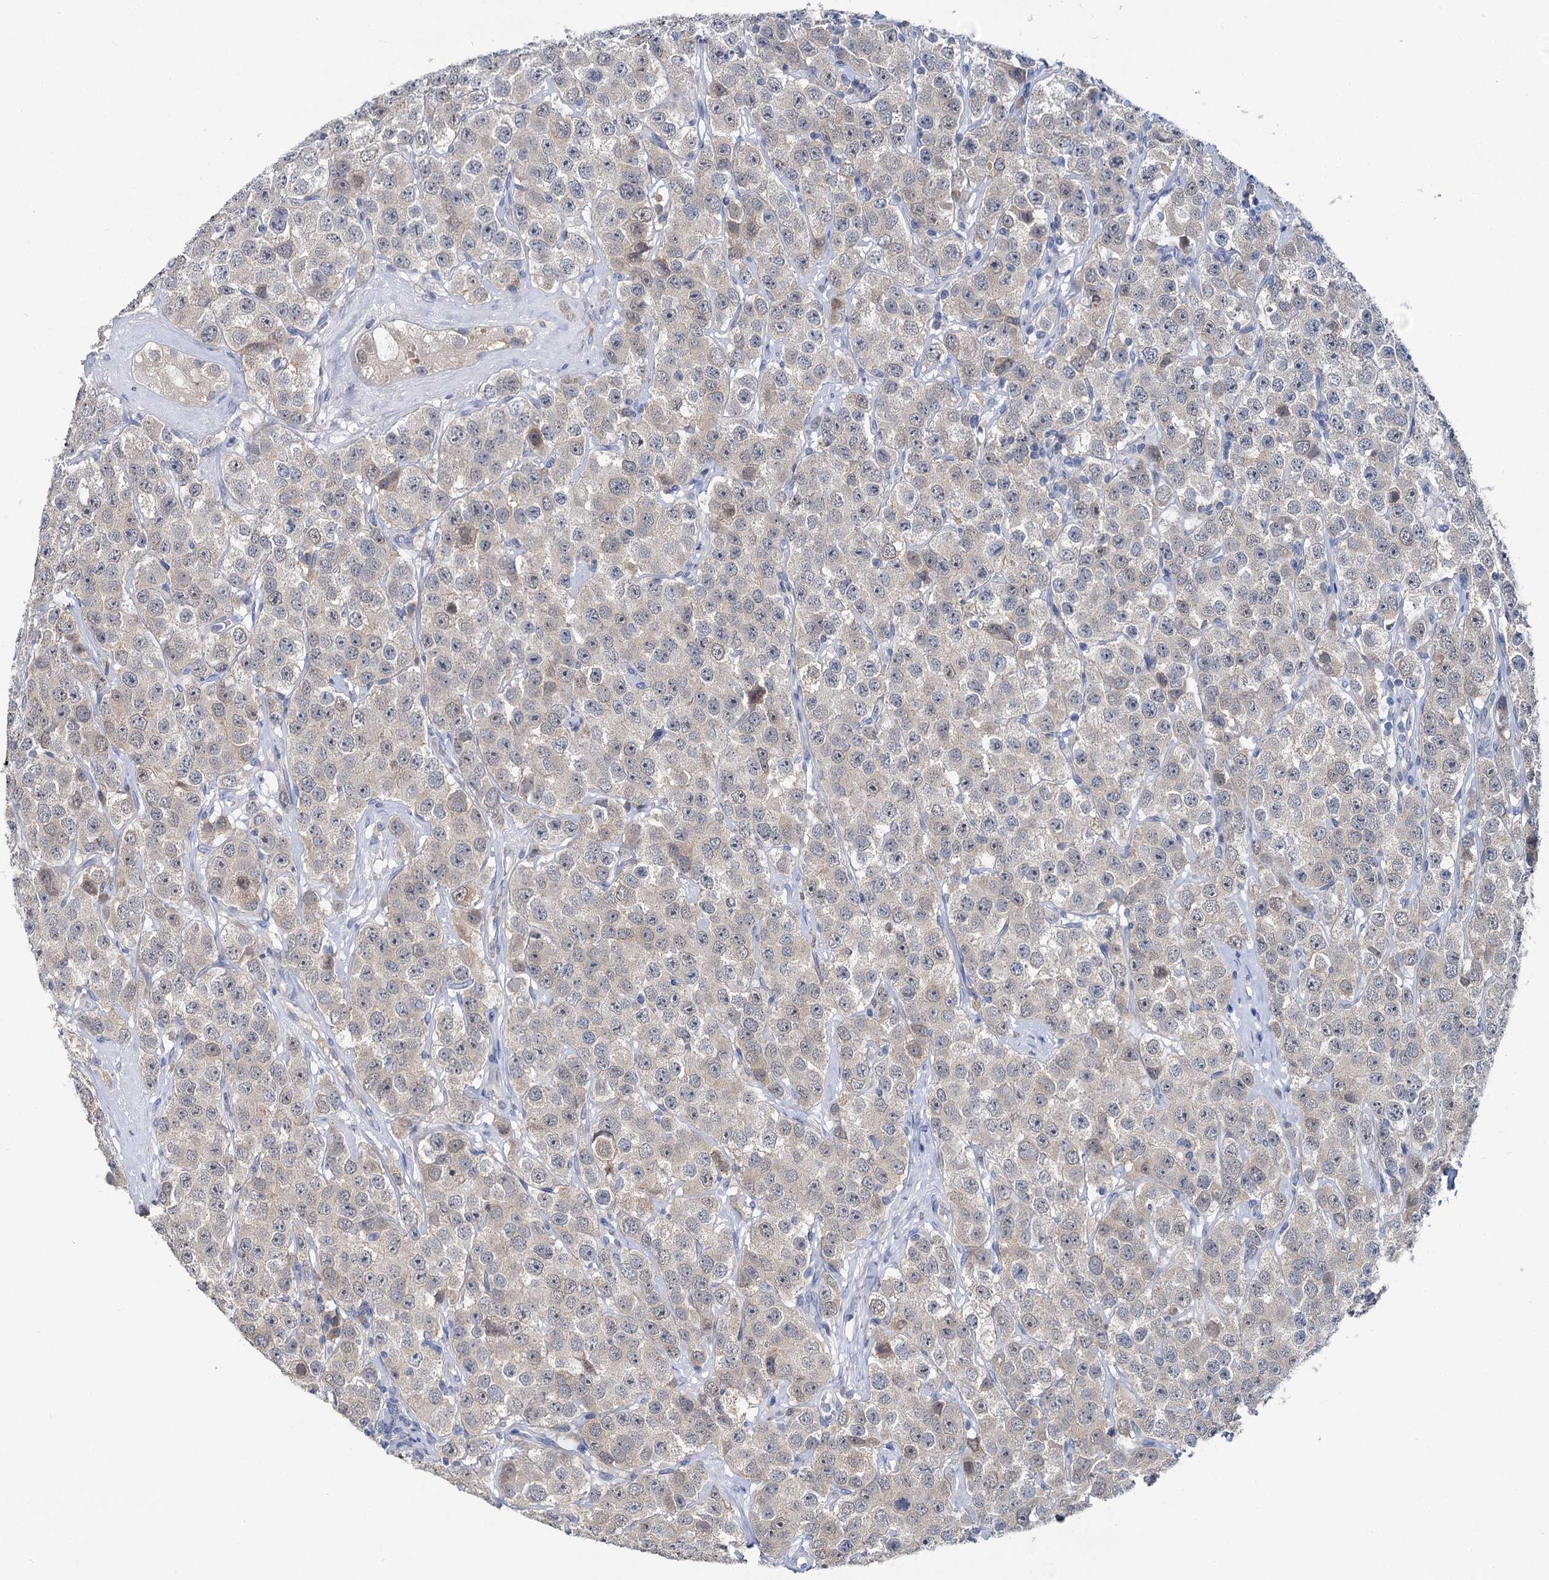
{"staining": {"intensity": "negative", "quantity": "none", "location": "none"}, "tissue": "testis cancer", "cell_type": "Tumor cells", "image_type": "cancer", "snomed": [{"axis": "morphology", "description": "Seminoma, NOS"}, {"axis": "topography", "description": "Testis"}], "caption": "Tumor cells show no significant staining in testis cancer (seminoma).", "gene": "ANKRD42", "patient": {"sex": "male", "age": 28}}